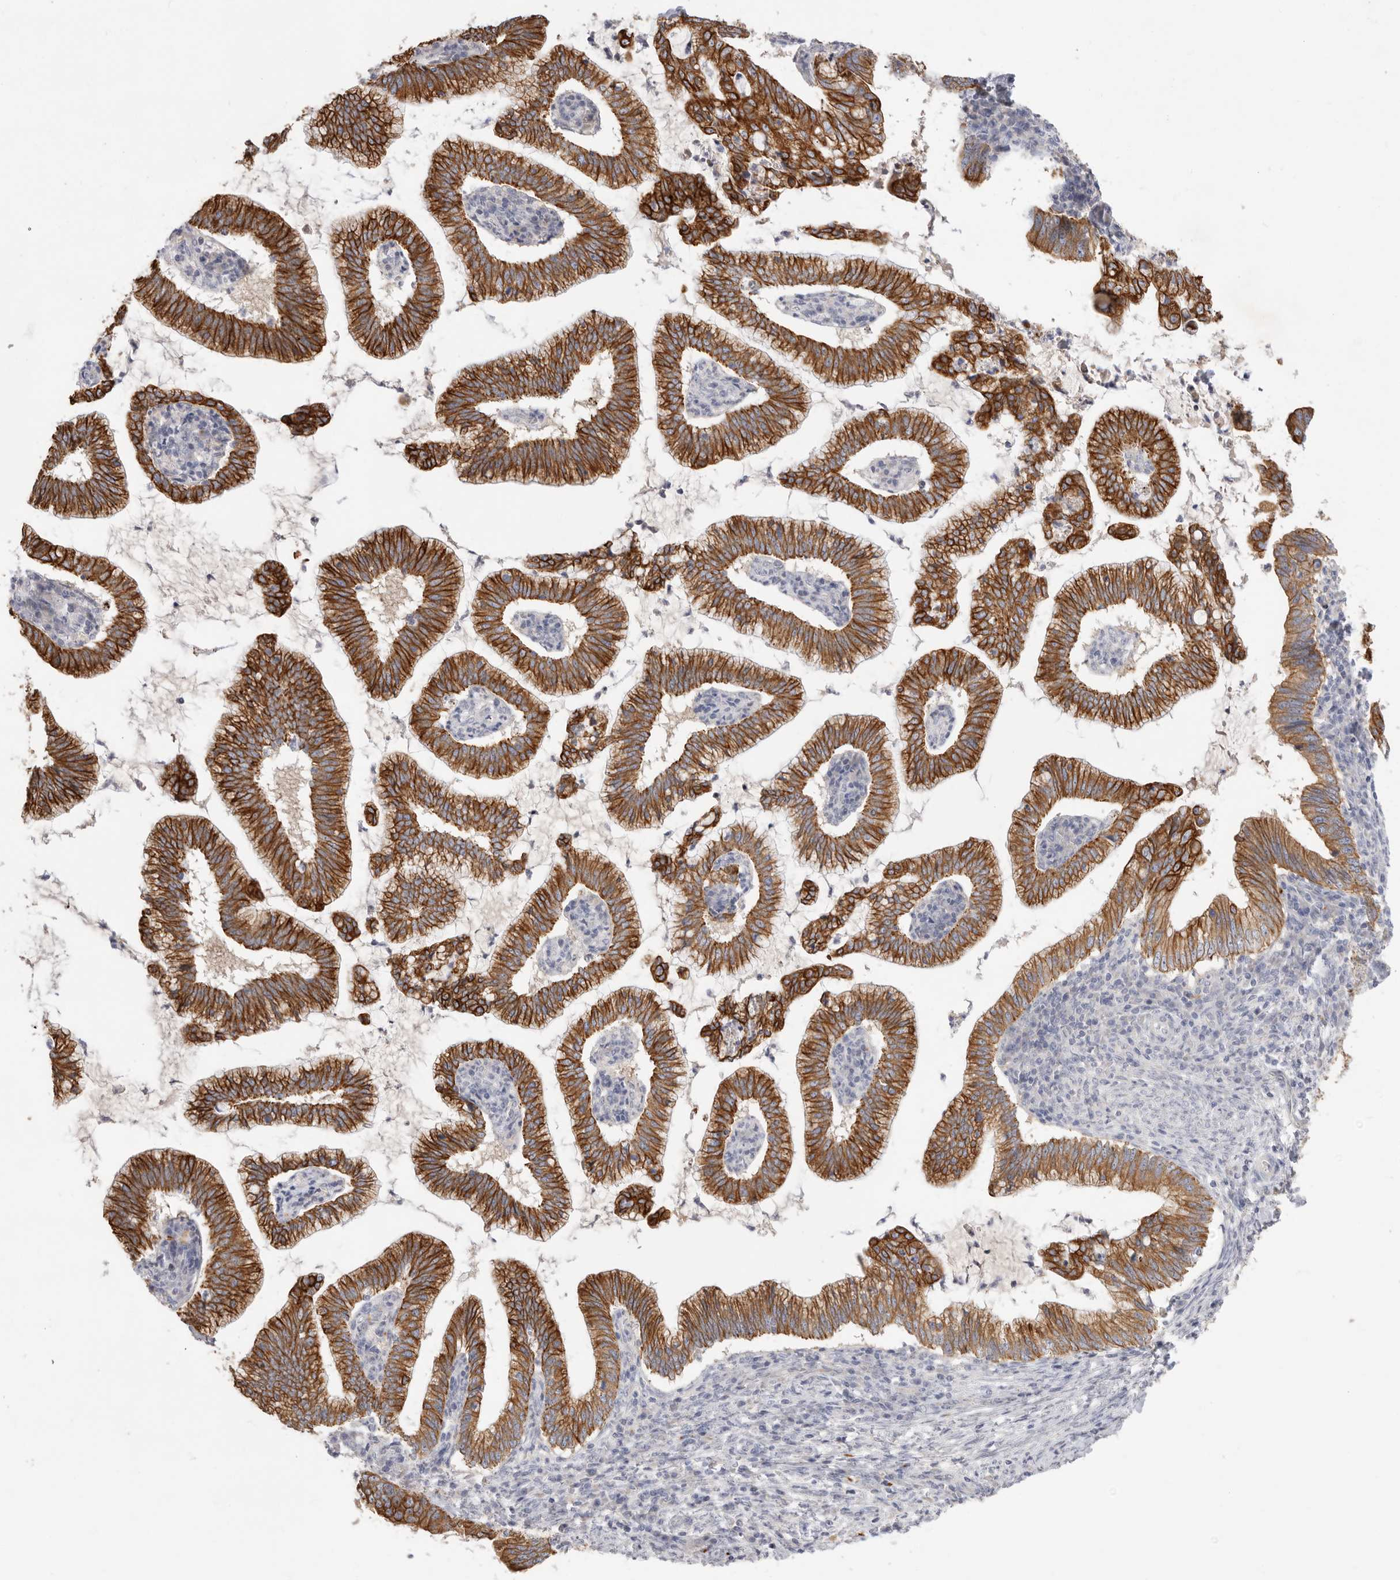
{"staining": {"intensity": "strong", "quantity": ">75%", "location": "cytoplasmic/membranous"}, "tissue": "cervical cancer", "cell_type": "Tumor cells", "image_type": "cancer", "snomed": [{"axis": "morphology", "description": "Adenocarcinoma, NOS"}, {"axis": "topography", "description": "Cervix"}], "caption": "Immunohistochemical staining of cervical cancer (adenocarcinoma) shows strong cytoplasmic/membranous protein expression in about >75% of tumor cells.", "gene": "USH1C", "patient": {"sex": "female", "age": 36}}